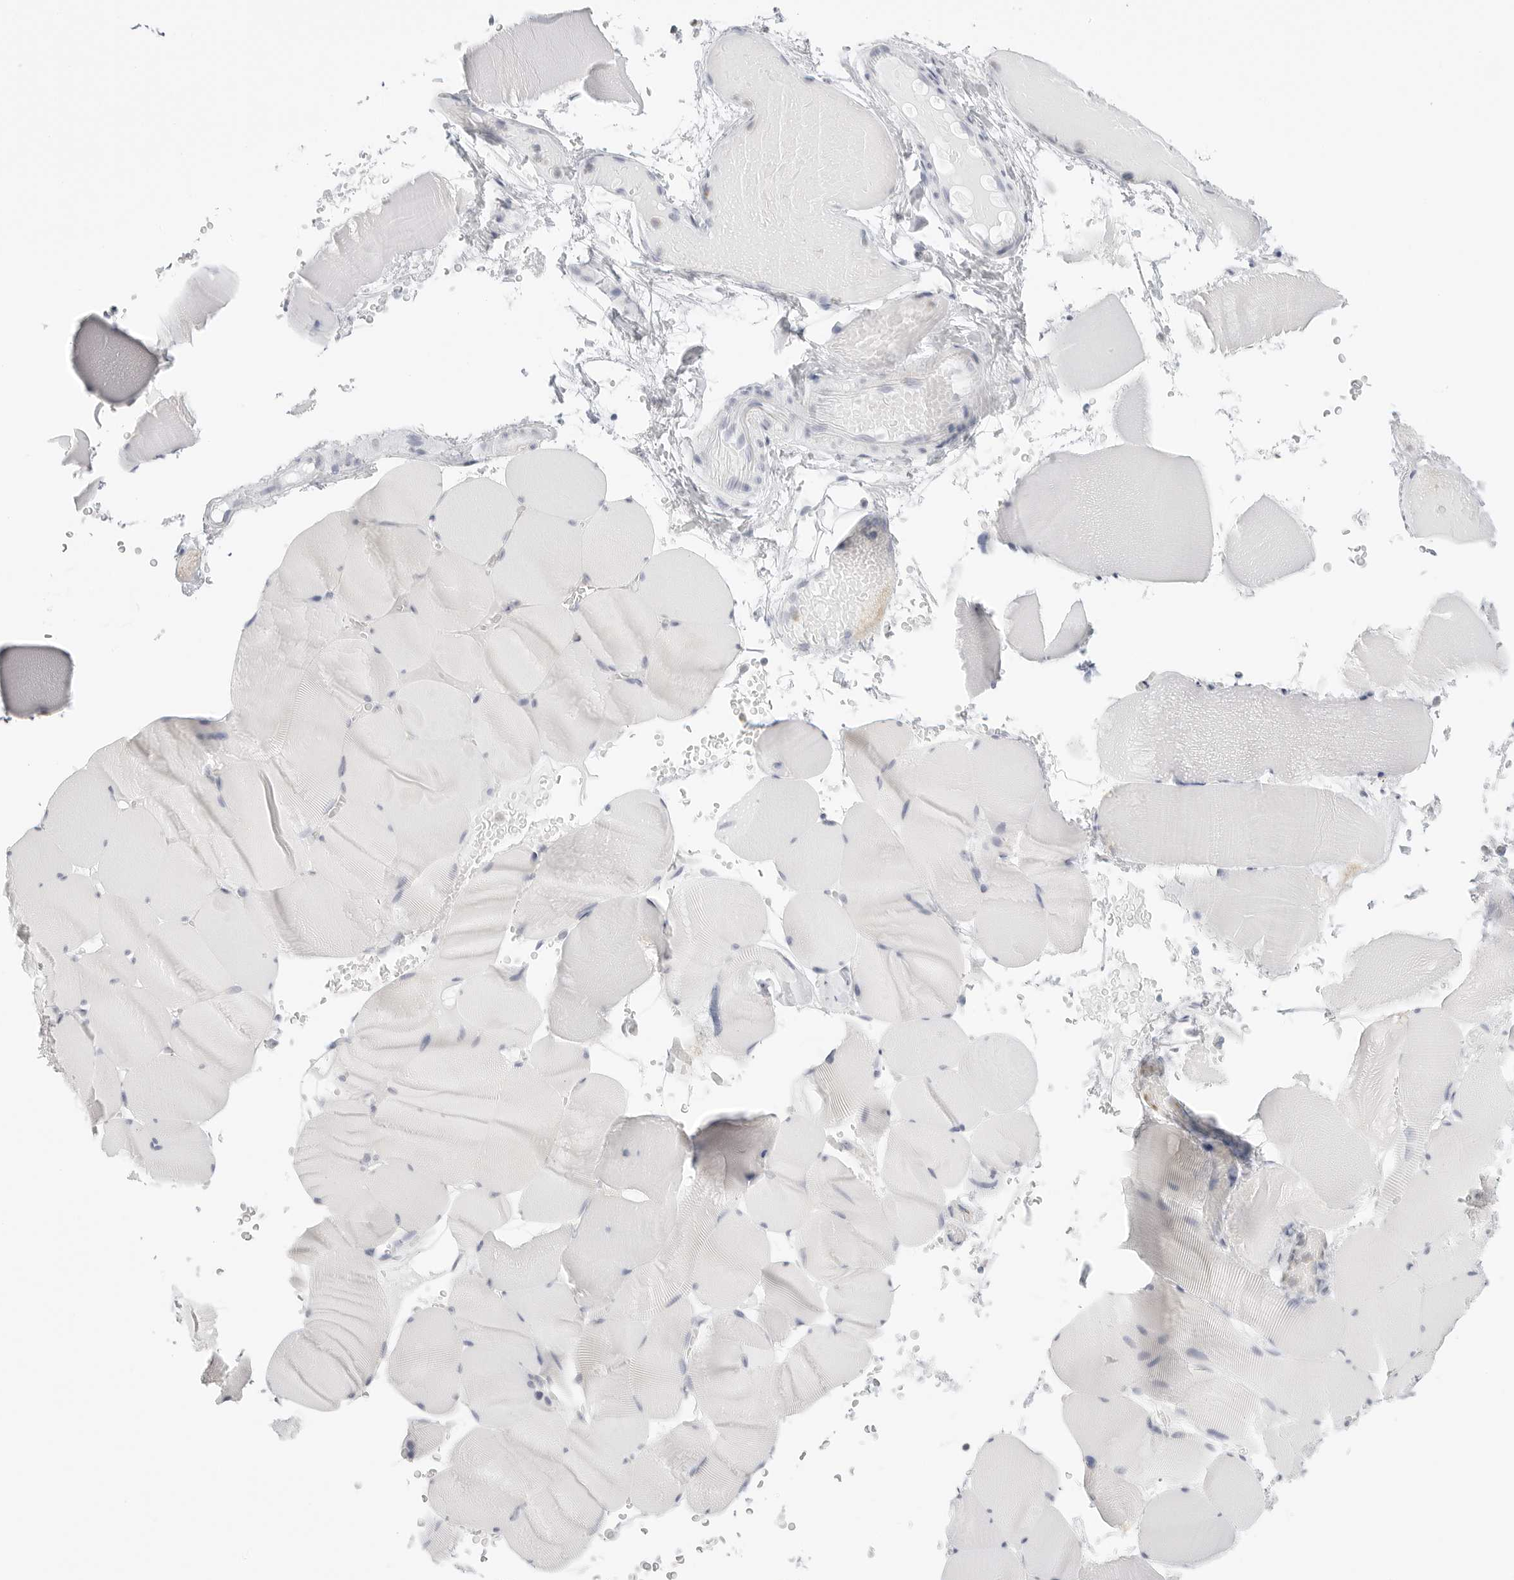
{"staining": {"intensity": "negative", "quantity": "none", "location": "none"}, "tissue": "skeletal muscle", "cell_type": "Myocytes", "image_type": "normal", "snomed": [{"axis": "morphology", "description": "Normal tissue, NOS"}, {"axis": "topography", "description": "Skeletal muscle"}], "caption": "DAB immunohistochemical staining of normal skeletal muscle shows no significant staining in myocytes. (DAB IHC visualized using brightfield microscopy, high magnification).", "gene": "THEM4", "patient": {"sex": "male", "age": 62}}